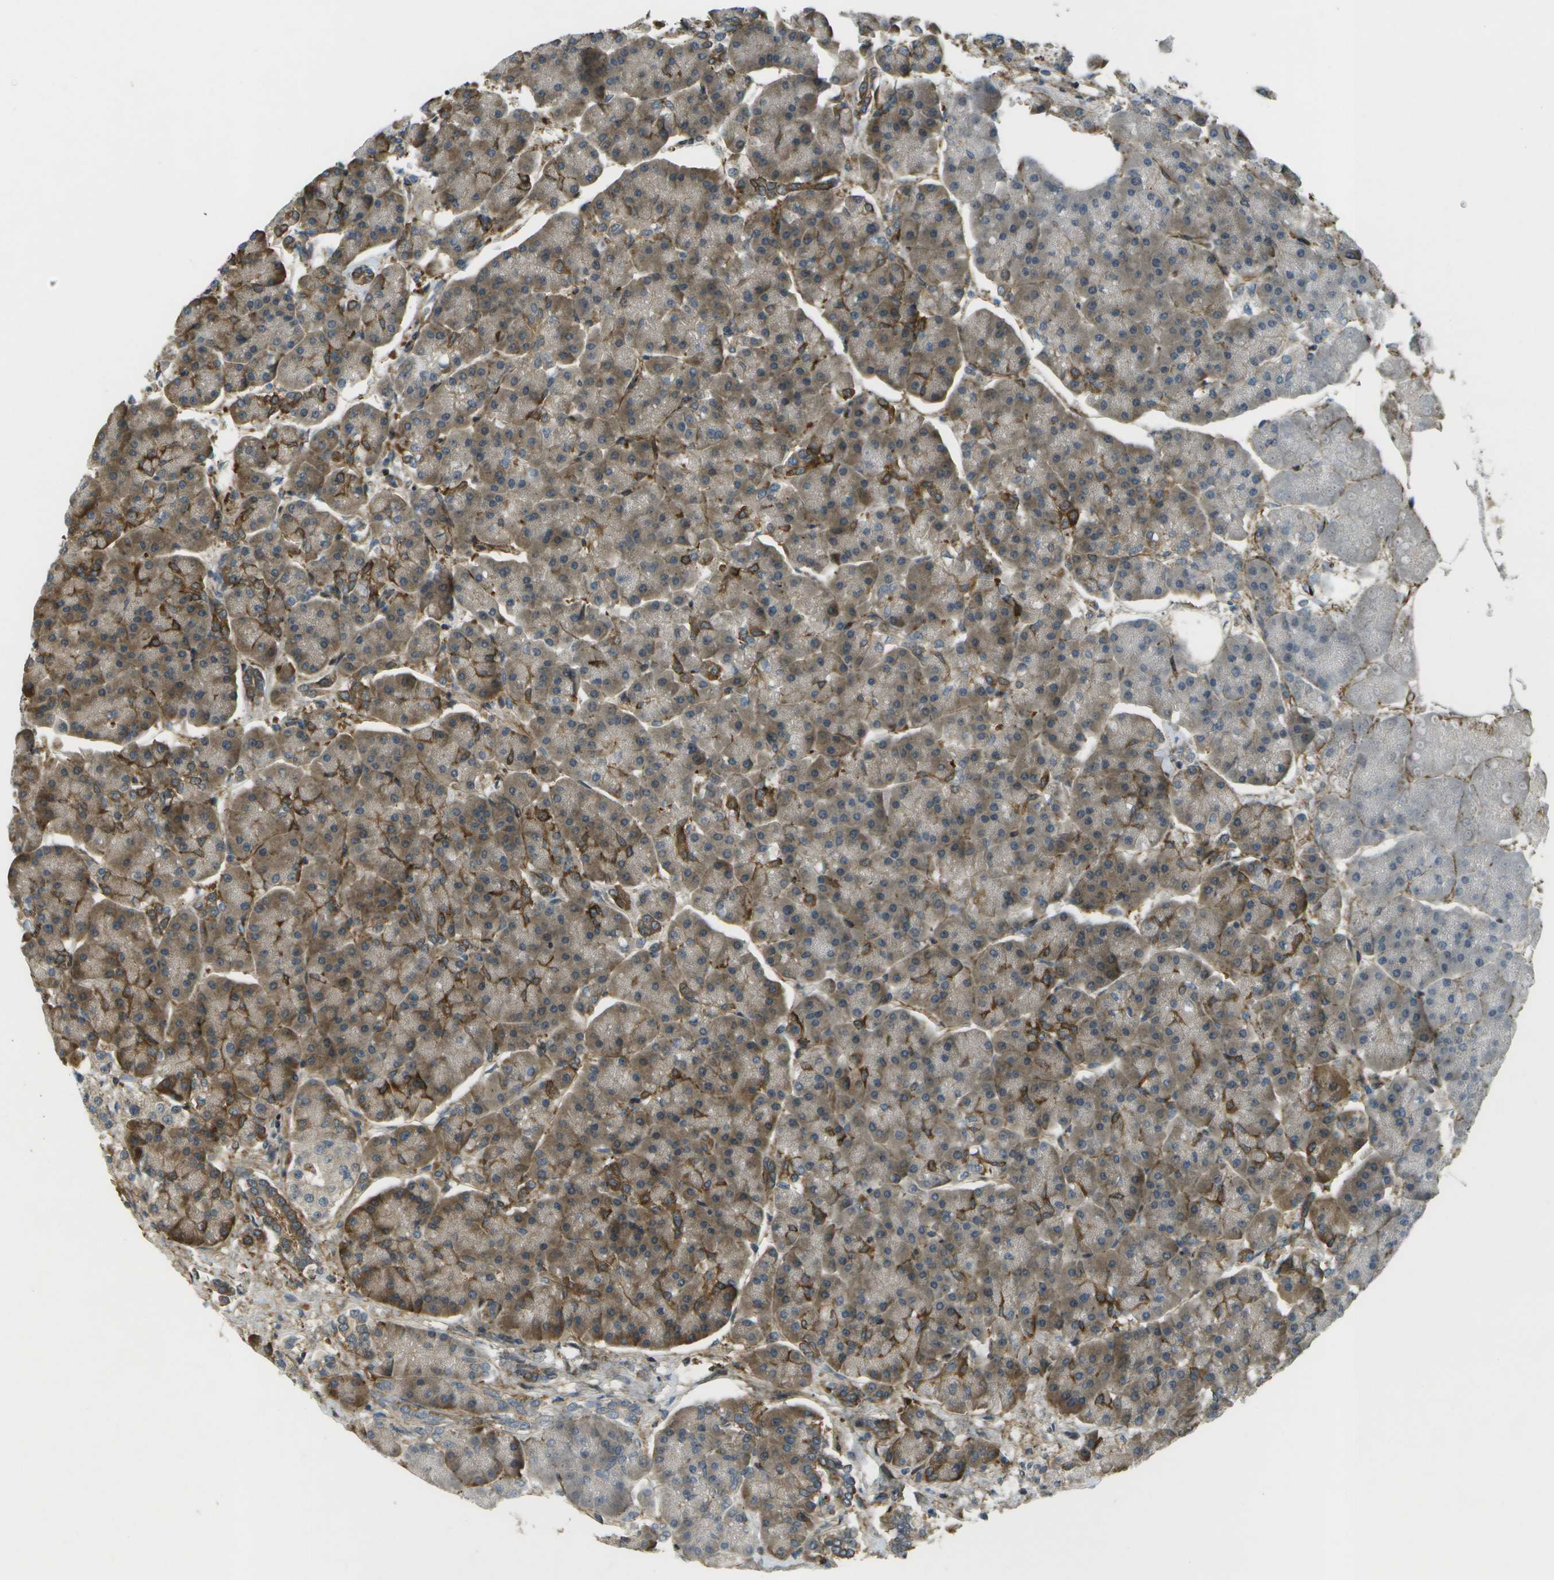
{"staining": {"intensity": "strong", "quantity": "25%-75%", "location": "cytoplasmic/membranous"}, "tissue": "pancreas", "cell_type": "Exocrine glandular cells", "image_type": "normal", "snomed": [{"axis": "morphology", "description": "Normal tissue, NOS"}, {"axis": "topography", "description": "Pancreas"}], "caption": "This image exhibits immunohistochemistry (IHC) staining of benign pancreas, with high strong cytoplasmic/membranous positivity in approximately 25%-75% of exocrine glandular cells.", "gene": "WNK2", "patient": {"sex": "female", "age": 70}}